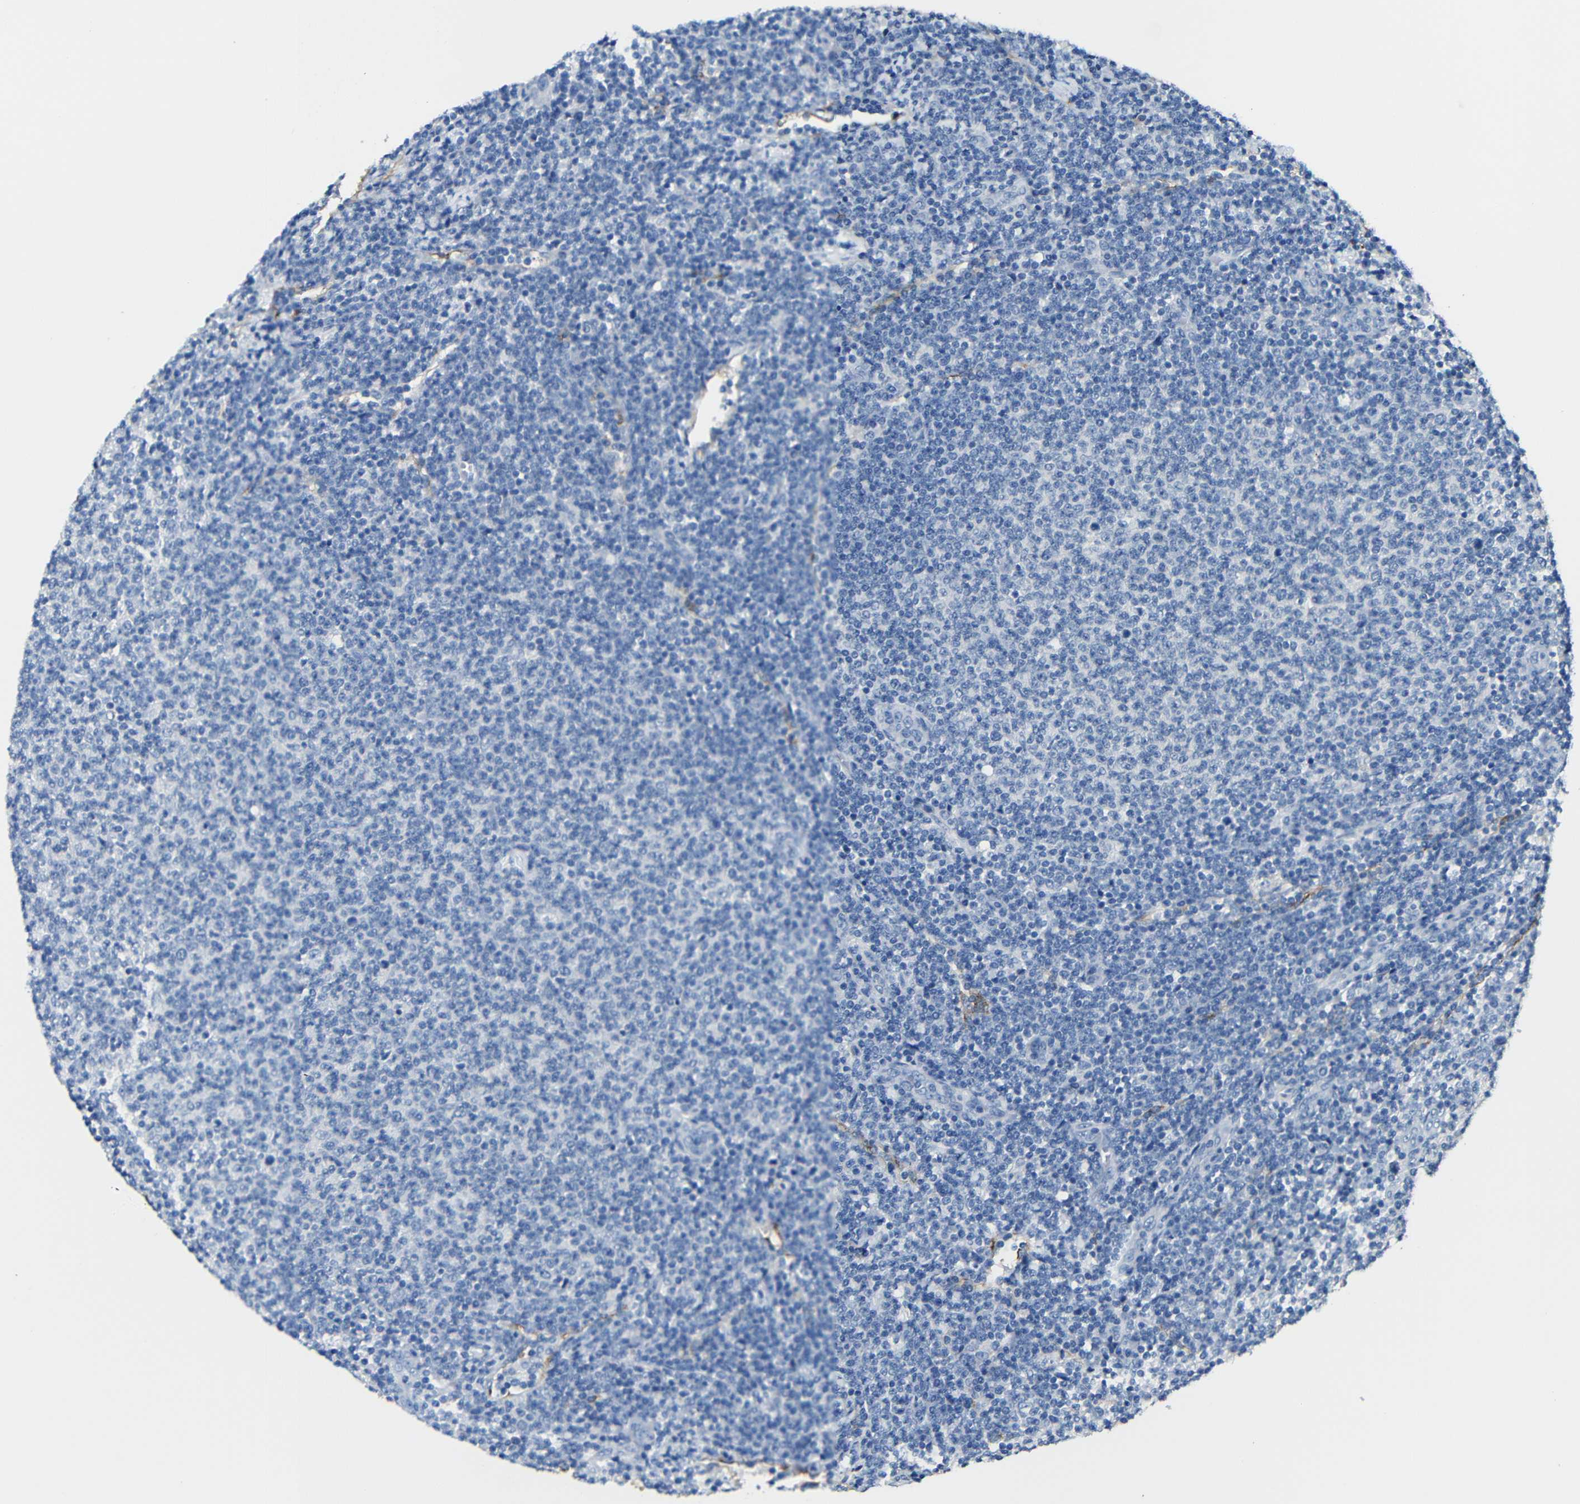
{"staining": {"intensity": "negative", "quantity": "none", "location": "none"}, "tissue": "lymphoma", "cell_type": "Tumor cells", "image_type": "cancer", "snomed": [{"axis": "morphology", "description": "Malignant lymphoma, non-Hodgkin's type, Low grade"}, {"axis": "topography", "description": "Lymph node"}], "caption": "Tumor cells show no significant positivity in lymphoma.", "gene": "ACKR2", "patient": {"sex": "male", "age": 66}}